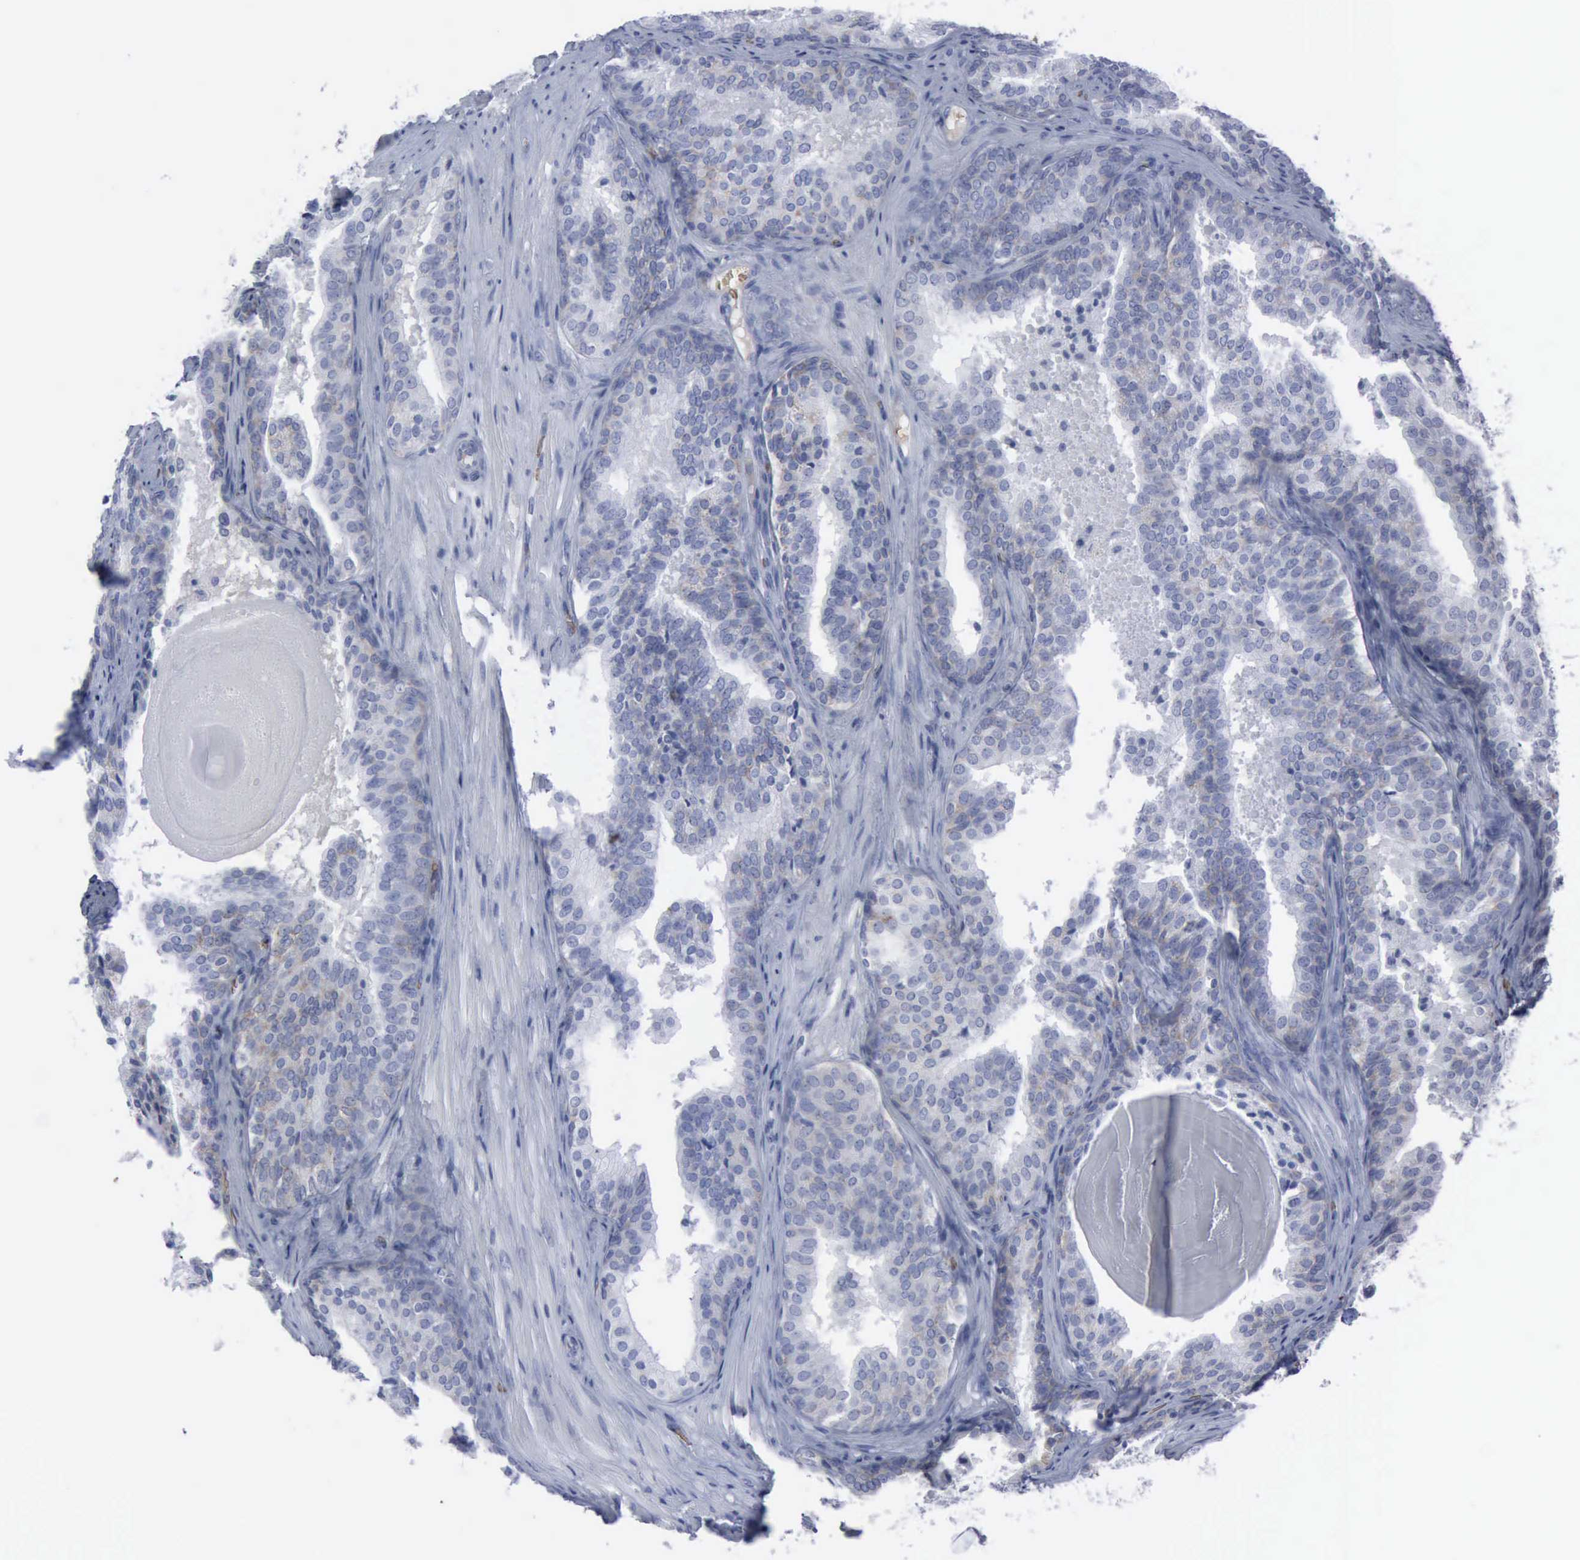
{"staining": {"intensity": "weak", "quantity": "<25%", "location": "cytoplasmic/membranous"}, "tissue": "prostate cancer", "cell_type": "Tumor cells", "image_type": "cancer", "snomed": [{"axis": "morphology", "description": "Adenocarcinoma, Low grade"}, {"axis": "topography", "description": "Prostate"}], "caption": "Human prostate cancer (adenocarcinoma (low-grade)) stained for a protein using immunohistochemistry (IHC) shows no staining in tumor cells.", "gene": "TGFB1", "patient": {"sex": "male", "age": 69}}